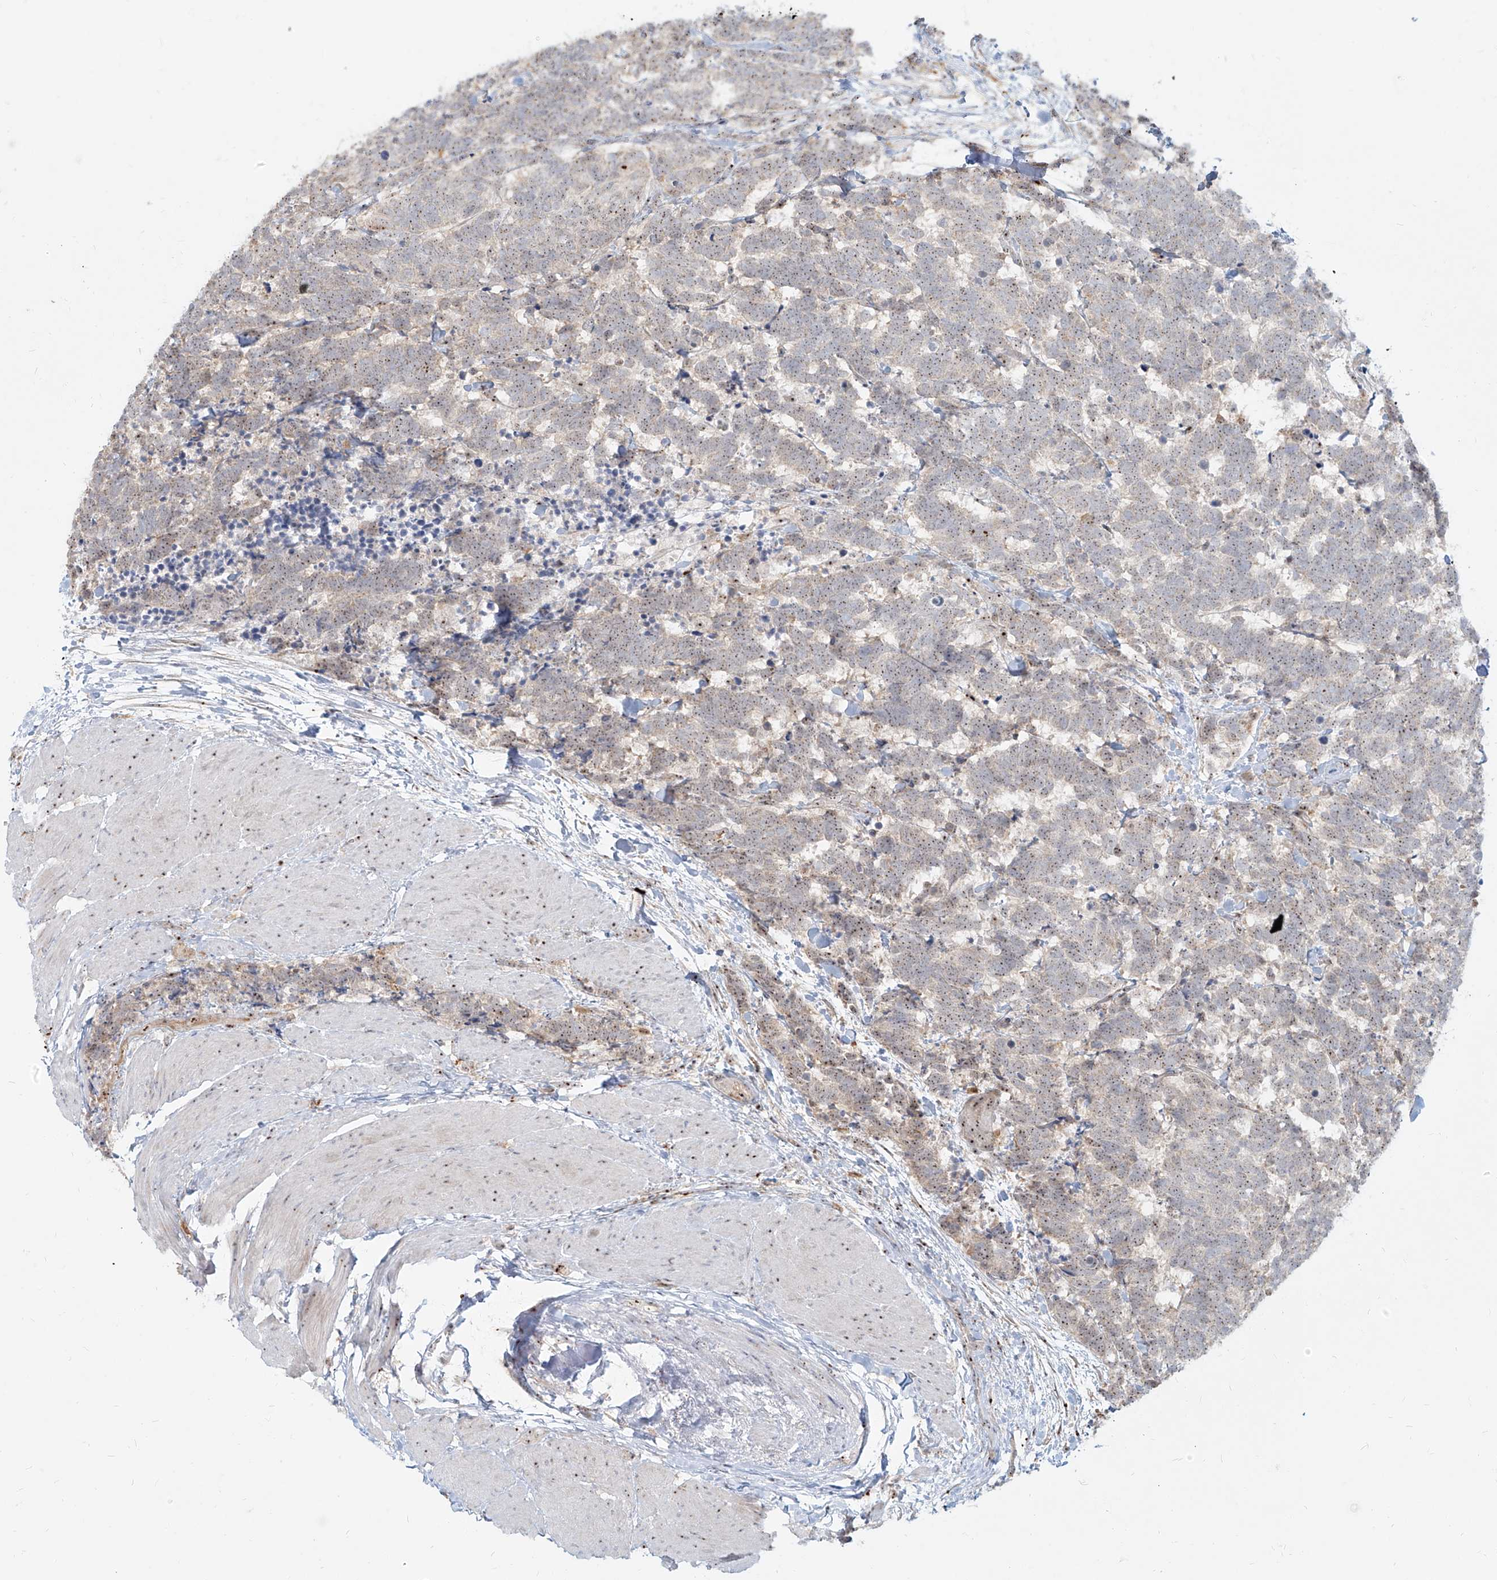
{"staining": {"intensity": "moderate", "quantity": ">75%", "location": "nuclear"}, "tissue": "carcinoid", "cell_type": "Tumor cells", "image_type": "cancer", "snomed": [{"axis": "morphology", "description": "Carcinoma, NOS"}, {"axis": "morphology", "description": "Carcinoid, malignant, NOS"}, {"axis": "topography", "description": "Urinary bladder"}], "caption": "Immunohistochemical staining of carcinoid shows medium levels of moderate nuclear expression in approximately >75% of tumor cells. (Stains: DAB (3,3'-diaminobenzidine) in brown, nuclei in blue, Microscopy: brightfield microscopy at high magnification).", "gene": "BYSL", "patient": {"sex": "male", "age": 57}}